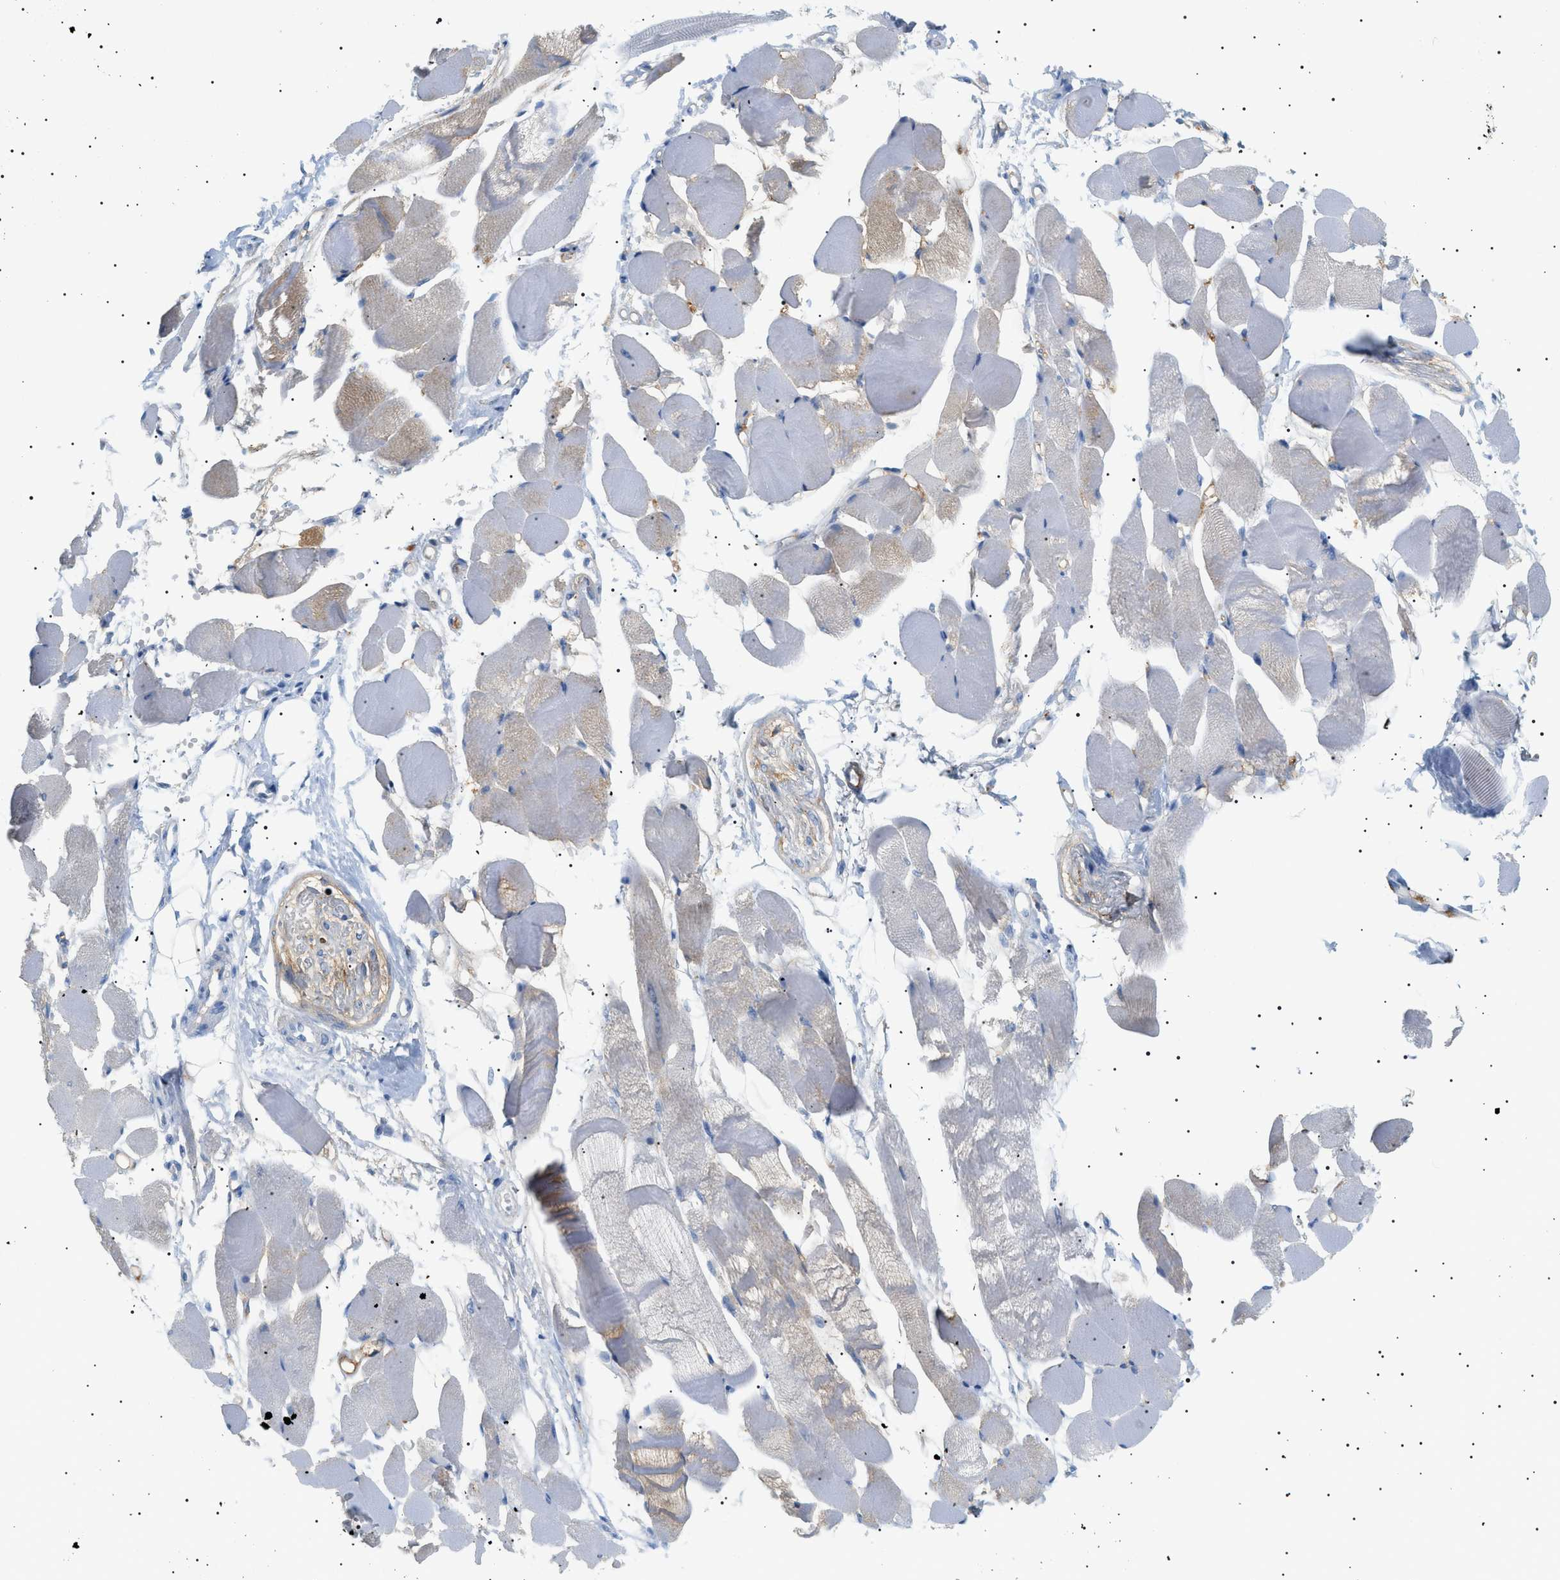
{"staining": {"intensity": "negative", "quantity": "none", "location": "none"}, "tissue": "skeletal muscle", "cell_type": "Myocytes", "image_type": "normal", "snomed": [{"axis": "morphology", "description": "Normal tissue, NOS"}, {"axis": "topography", "description": "Skeletal muscle"}, {"axis": "topography", "description": "Peripheral nerve tissue"}], "caption": "High magnification brightfield microscopy of benign skeletal muscle stained with DAB (brown) and counterstained with hematoxylin (blue): myocytes show no significant positivity. The staining is performed using DAB brown chromogen with nuclei counter-stained in using hematoxylin.", "gene": "LPA", "patient": {"sex": "female", "age": 84}}